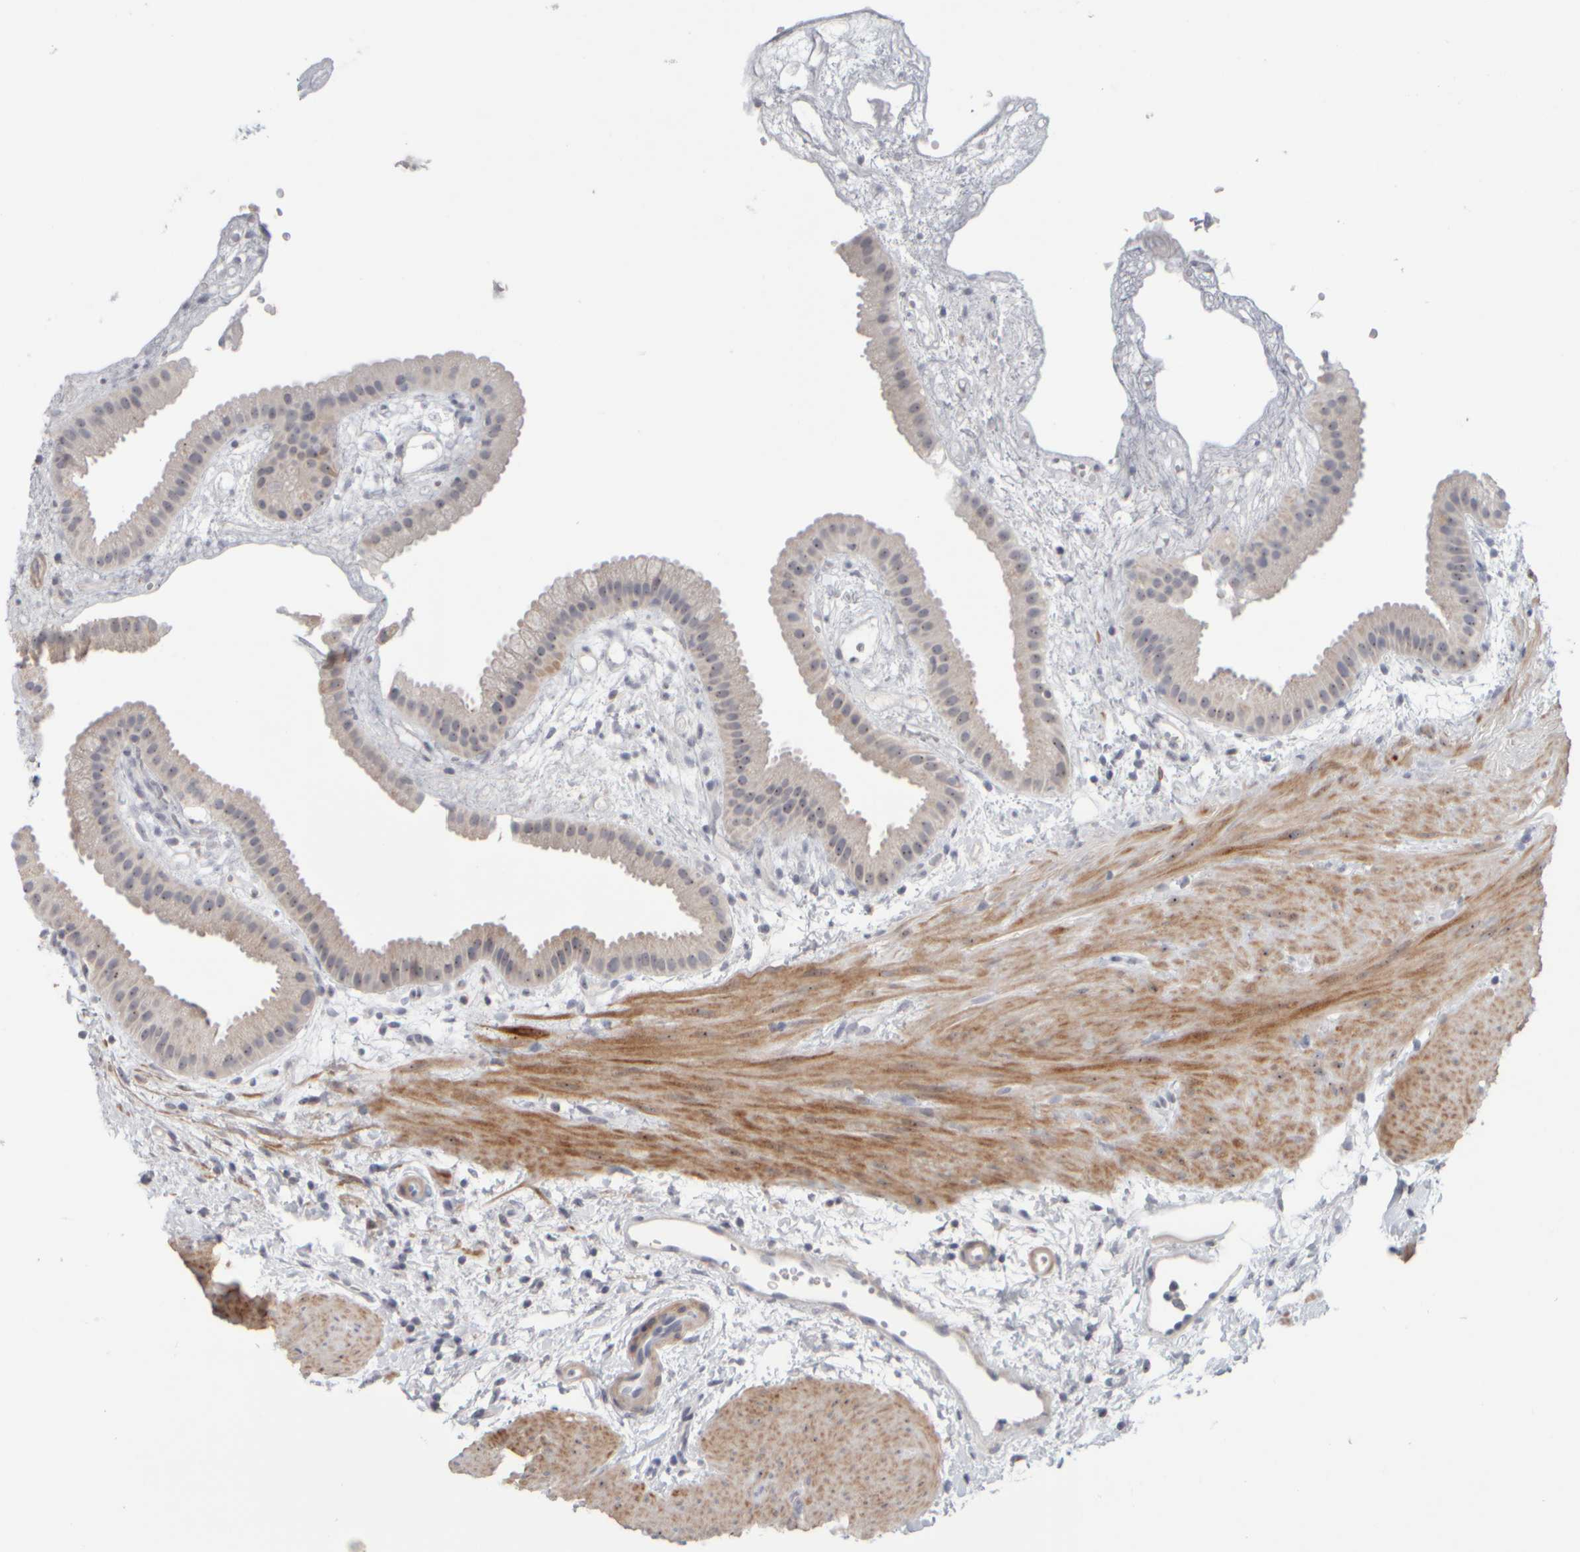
{"staining": {"intensity": "moderate", "quantity": "25%-75%", "location": "cytoplasmic/membranous,nuclear"}, "tissue": "gallbladder", "cell_type": "Glandular cells", "image_type": "normal", "snomed": [{"axis": "morphology", "description": "Normal tissue, NOS"}, {"axis": "topography", "description": "Gallbladder"}], "caption": "Human gallbladder stained with a brown dye reveals moderate cytoplasmic/membranous,nuclear positive positivity in about 25%-75% of glandular cells.", "gene": "DCXR", "patient": {"sex": "female", "age": 64}}